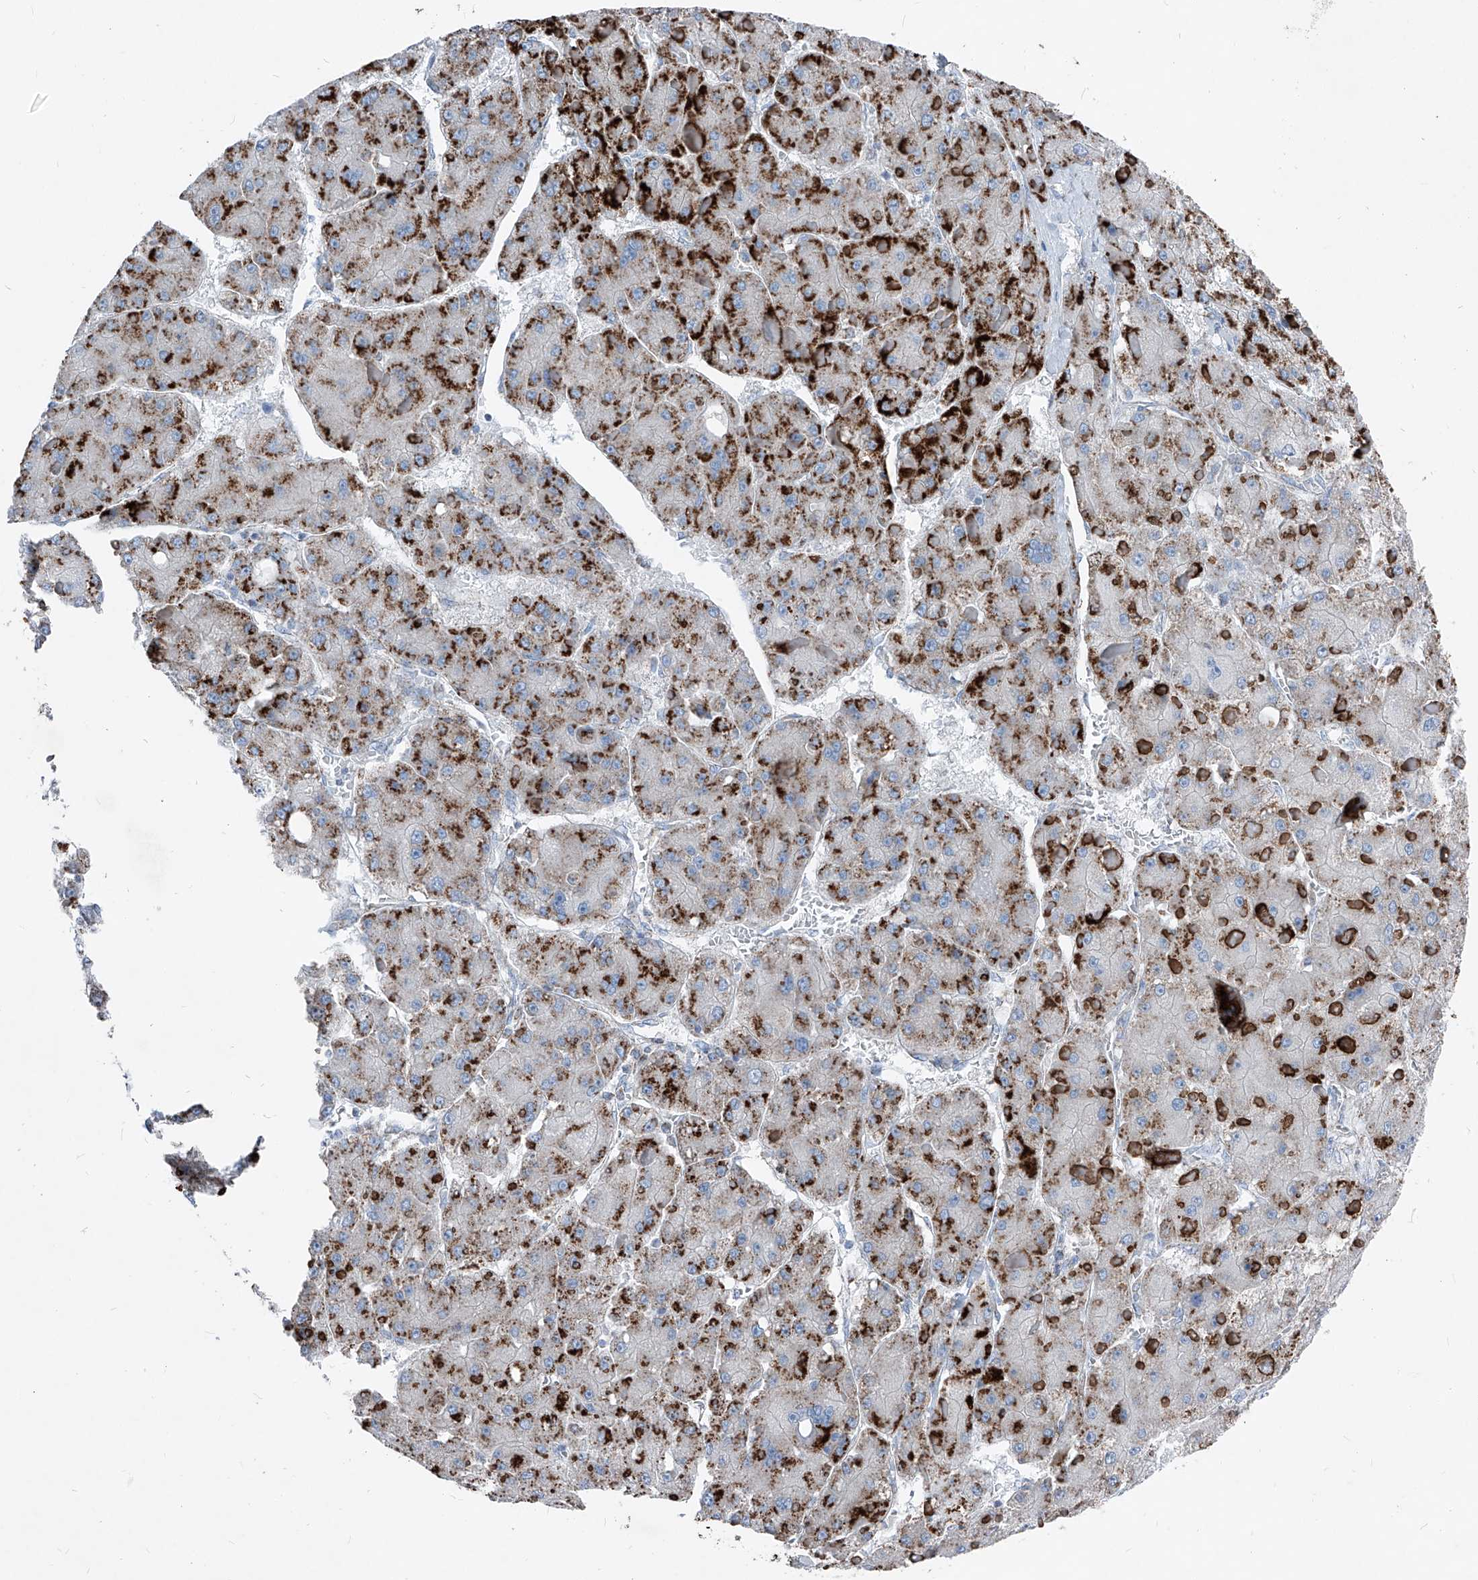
{"staining": {"intensity": "strong", "quantity": ">75%", "location": "cytoplasmic/membranous"}, "tissue": "liver cancer", "cell_type": "Tumor cells", "image_type": "cancer", "snomed": [{"axis": "morphology", "description": "Carcinoma, Hepatocellular, NOS"}, {"axis": "topography", "description": "Liver"}], "caption": "Protein analysis of liver cancer tissue demonstrates strong cytoplasmic/membranous positivity in approximately >75% of tumor cells.", "gene": "AGPS", "patient": {"sex": "female", "age": 73}}